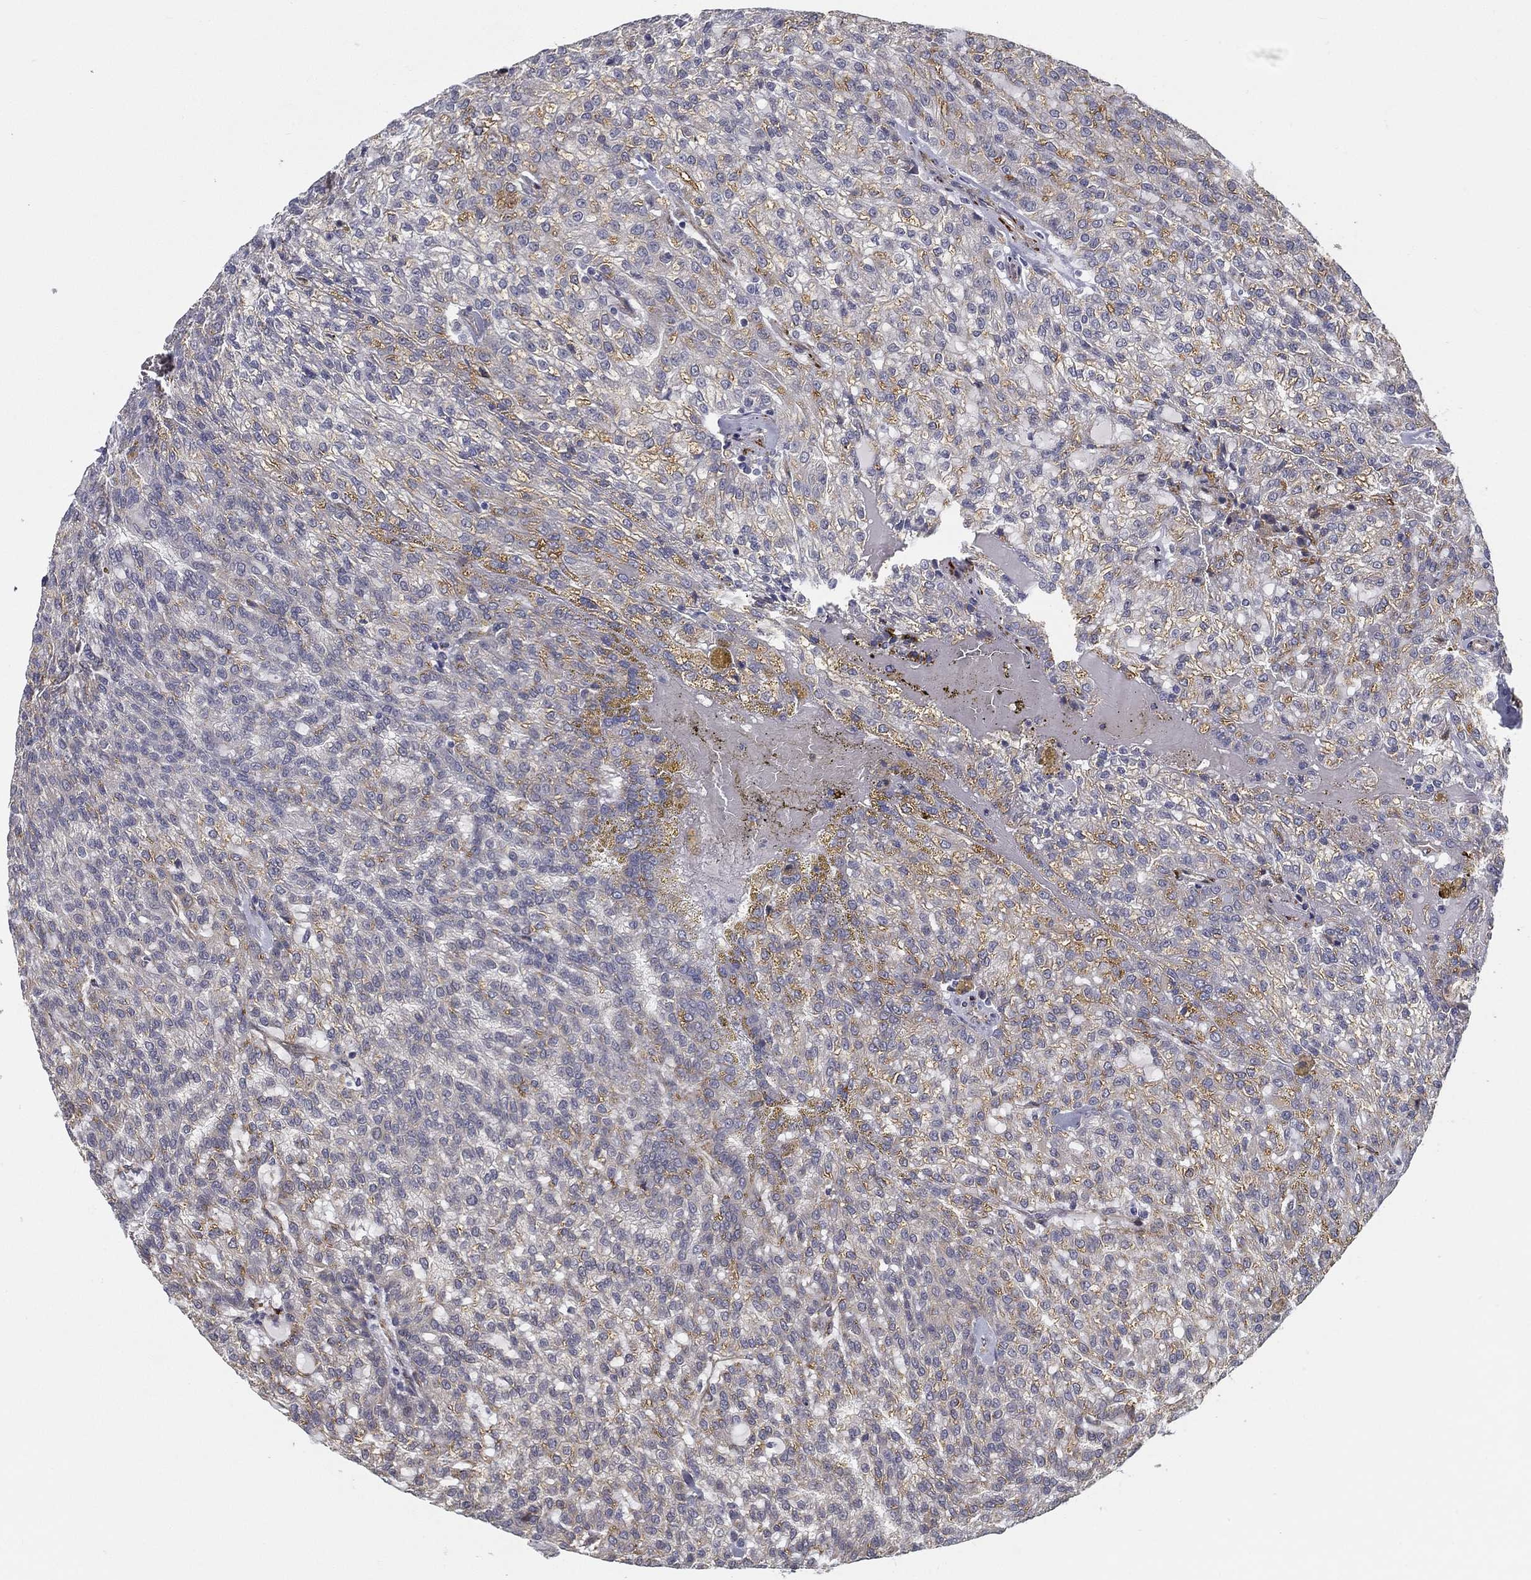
{"staining": {"intensity": "moderate", "quantity": "25%-75%", "location": "cytoplasmic/membranous"}, "tissue": "renal cancer", "cell_type": "Tumor cells", "image_type": "cancer", "snomed": [{"axis": "morphology", "description": "Adenocarcinoma, NOS"}, {"axis": "topography", "description": "Kidney"}], "caption": "DAB immunohistochemical staining of adenocarcinoma (renal) shows moderate cytoplasmic/membranous protein positivity in approximately 25%-75% of tumor cells.", "gene": "LRRC56", "patient": {"sex": "male", "age": 63}}